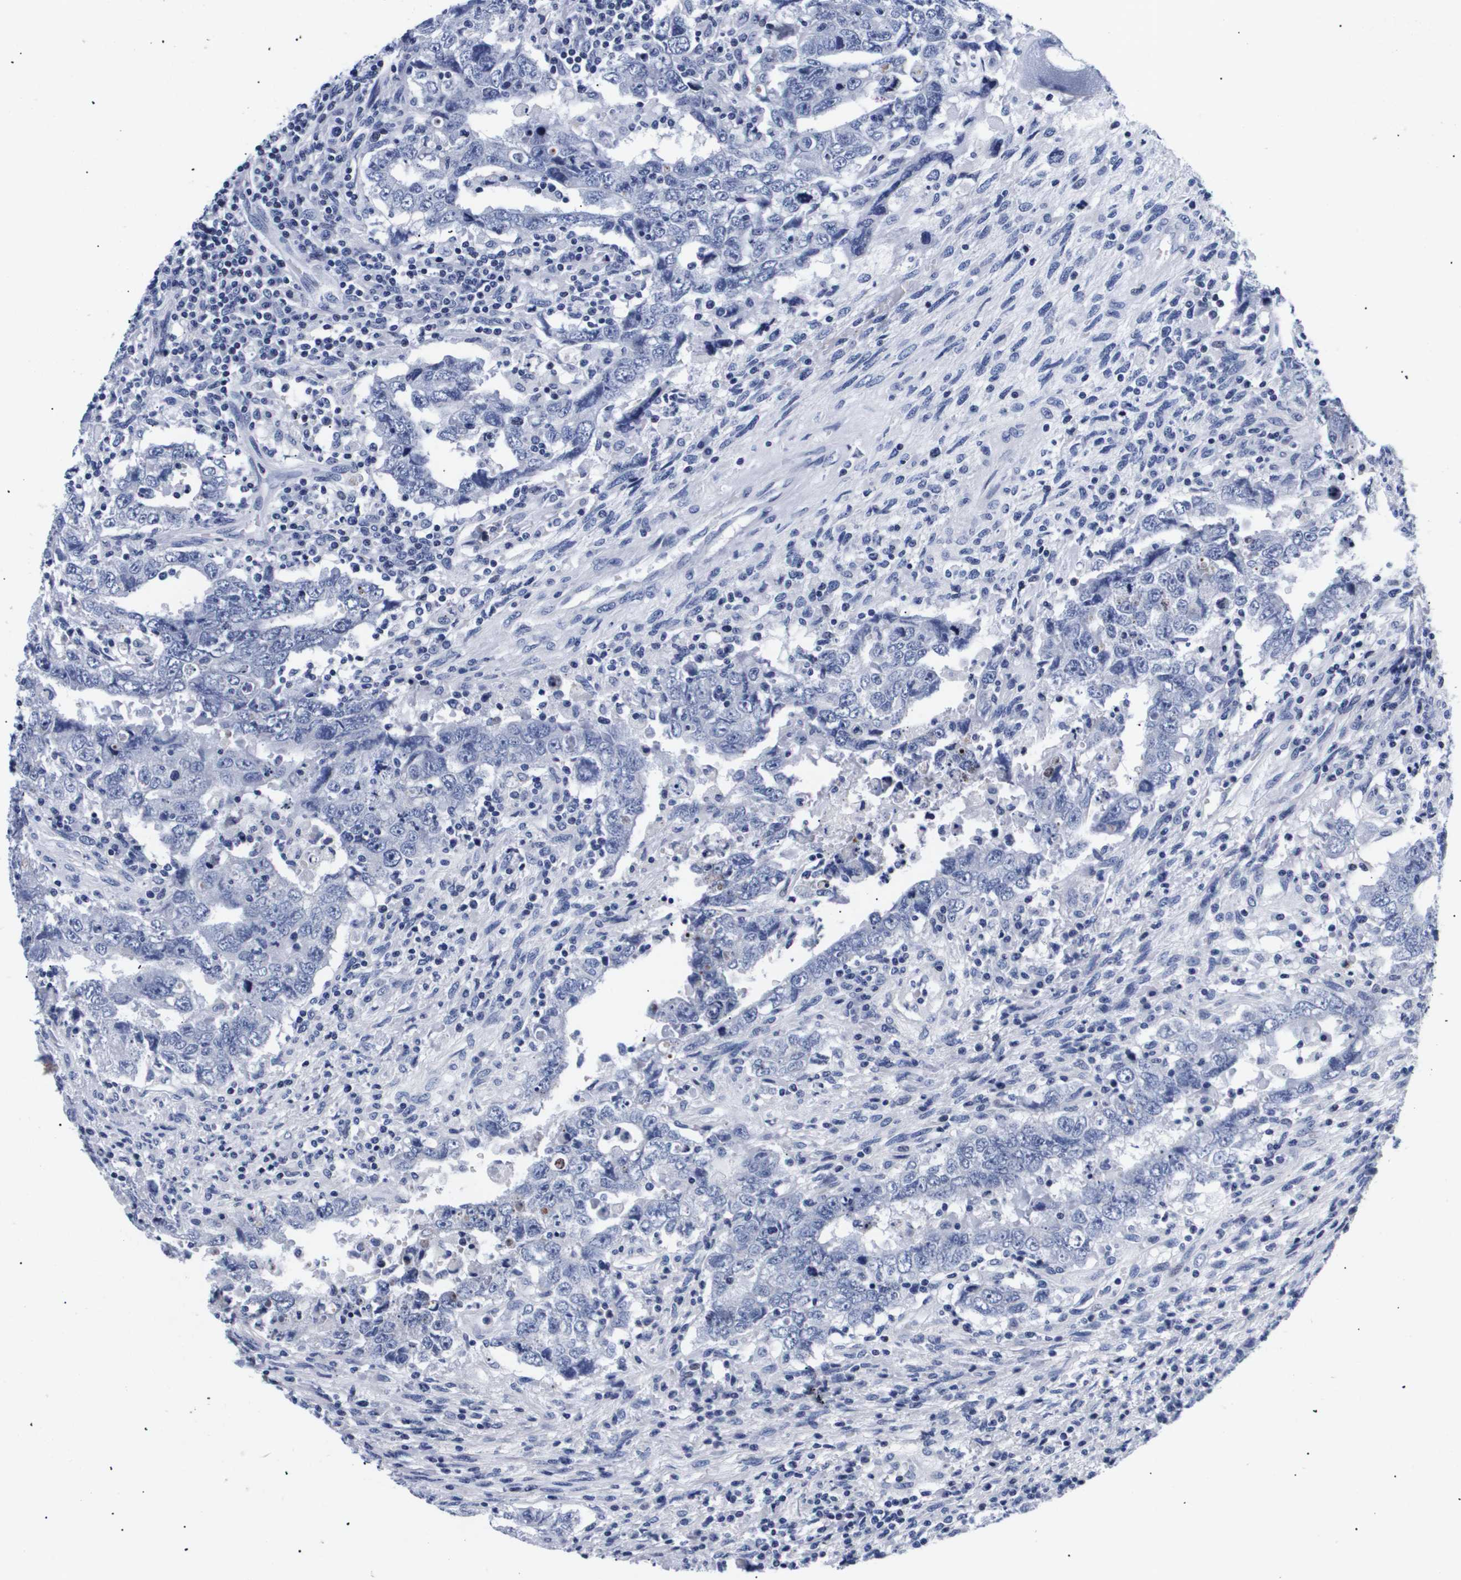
{"staining": {"intensity": "negative", "quantity": "none", "location": "none"}, "tissue": "testis cancer", "cell_type": "Tumor cells", "image_type": "cancer", "snomed": [{"axis": "morphology", "description": "Carcinoma, Embryonal, NOS"}, {"axis": "topography", "description": "Testis"}], "caption": "High magnification brightfield microscopy of testis embryonal carcinoma stained with DAB (brown) and counterstained with hematoxylin (blue): tumor cells show no significant expression.", "gene": "SHD", "patient": {"sex": "male", "age": 26}}